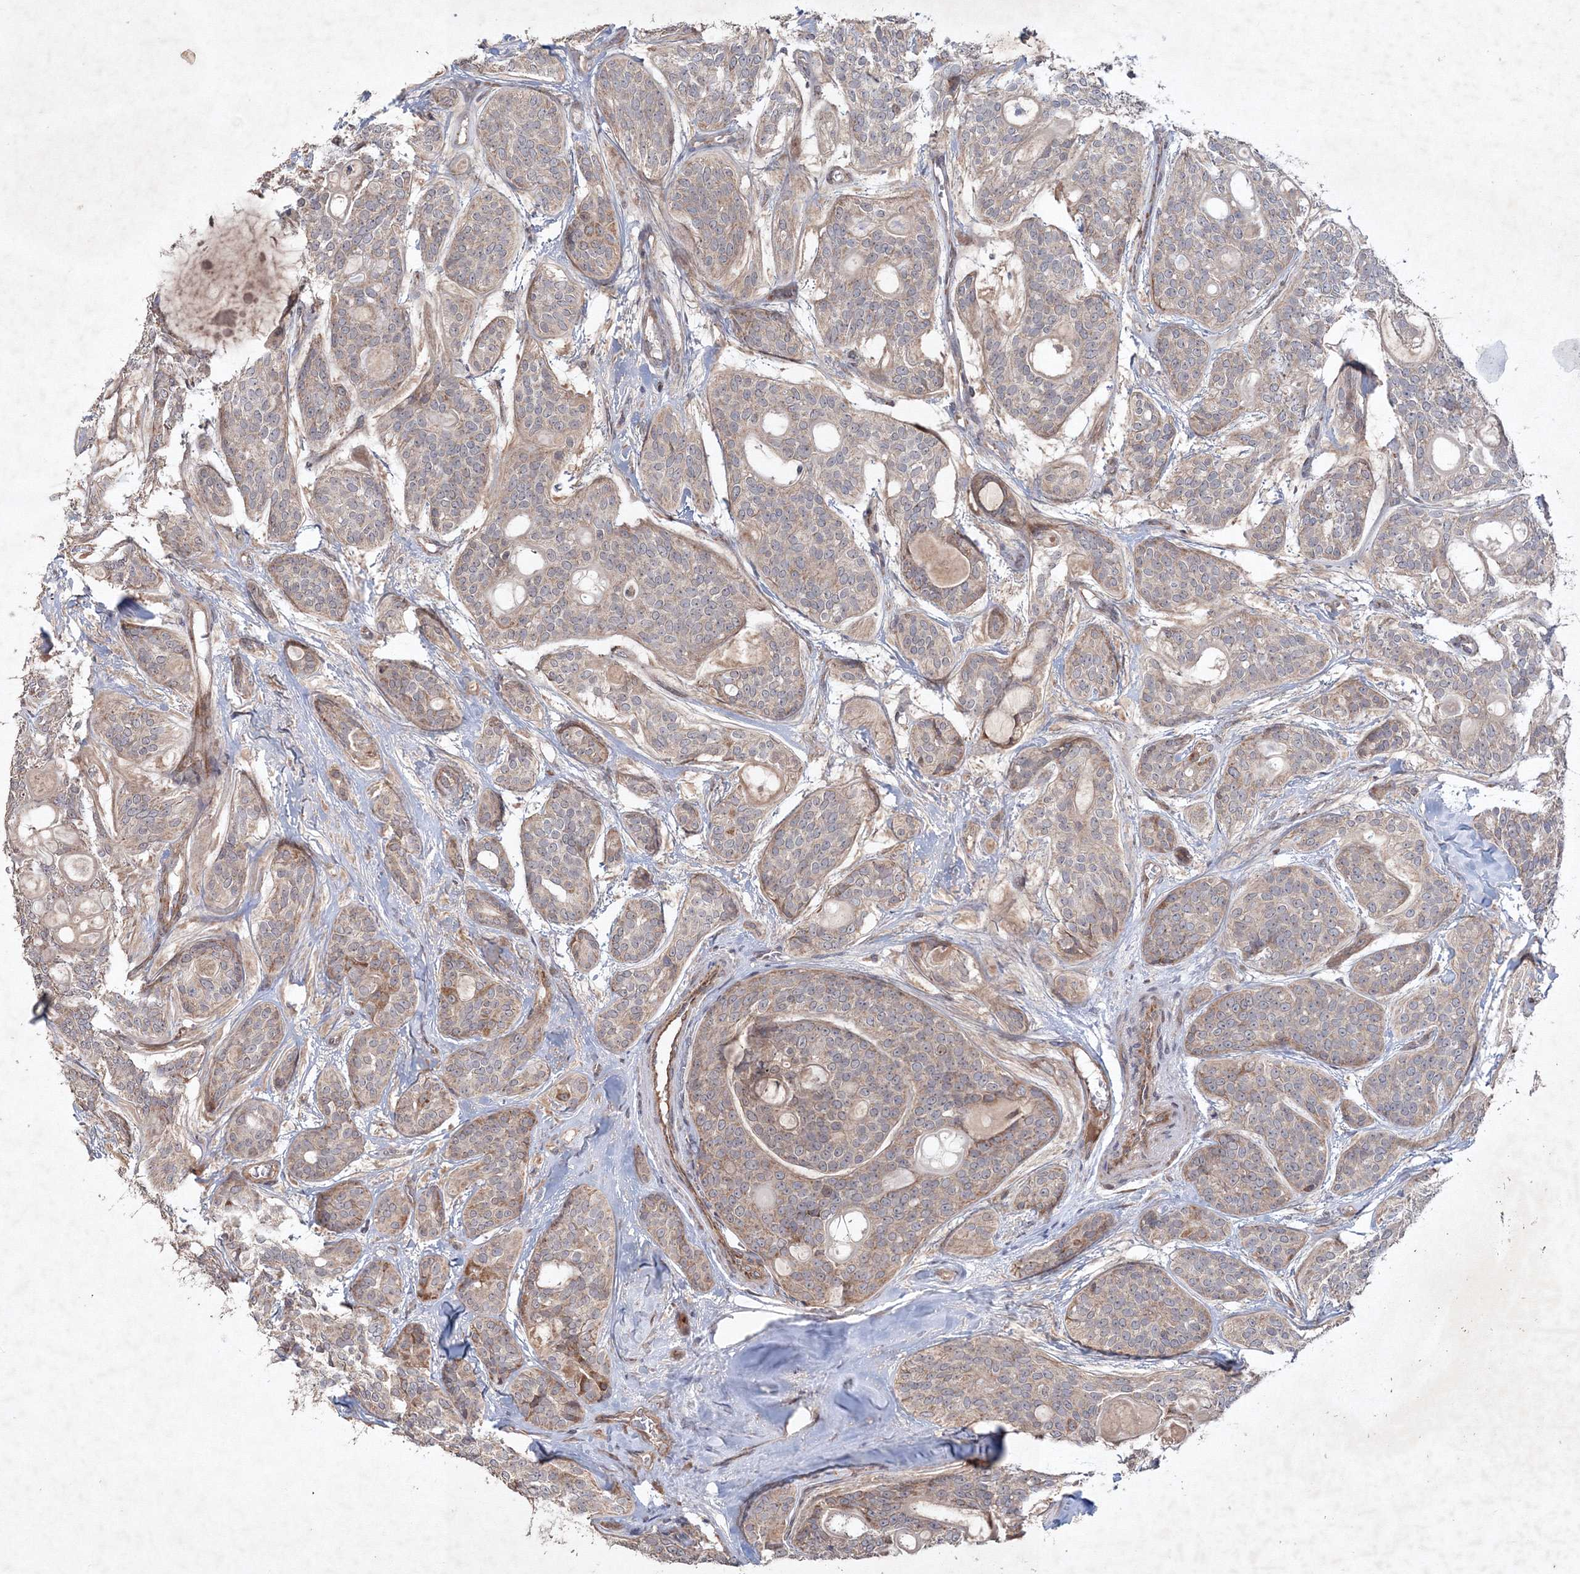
{"staining": {"intensity": "weak", "quantity": "25%-75%", "location": "cytoplasmic/membranous"}, "tissue": "head and neck cancer", "cell_type": "Tumor cells", "image_type": "cancer", "snomed": [{"axis": "morphology", "description": "Adenocarcinoma, NOS"}, {"axis": "topography", "description": "Head-Neck"}], "caption": "Protein staining exhibits weak cytoplasmic/membranous staining in about 25%-75% of tumor cells in head and neck adenocarcinoma. (IHC, brightfield microscopy, high magnification).", "gene": "NOA1", "patient": {"sex": "male", "age": 66}}